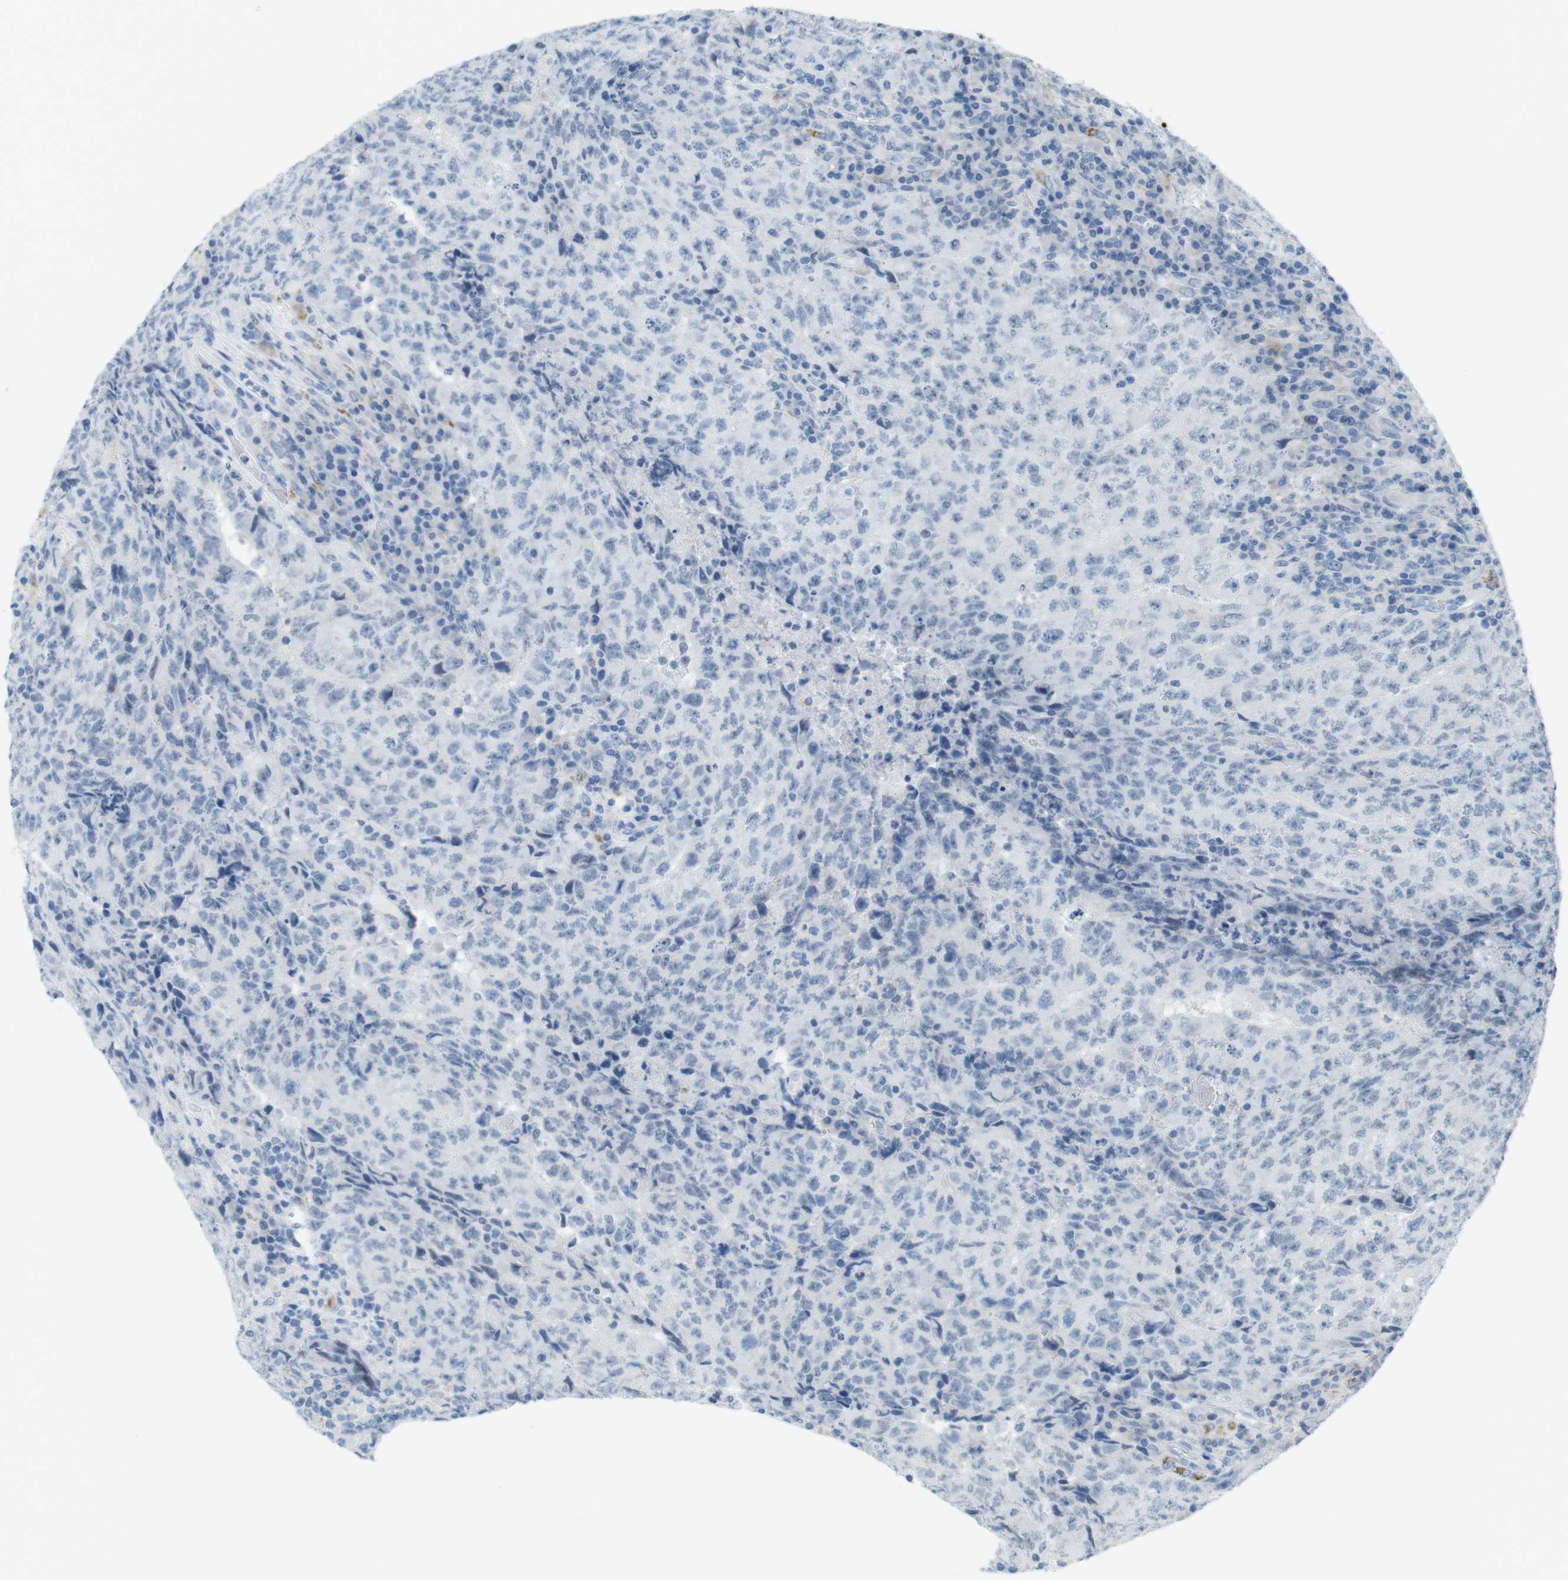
{"staining": {"intensity": "negative", "quantity": "none", "location": "none"}, "tissue": "testis cancer", "cell_type": "Tumor cells", "image_type": "cancer", "snomed": [{"axis": "morphology", "description": "Necrosis, NOS"}, {"axis": "morphology", "description": "Carcinoma, Embryonal, NOS"}, {"axis": "topography", "description": "Testis"}], "caption": "Testis cancer (embryonal carcinoma) was stained to show a protein in brown. There is no significant expression in tumor cells.", "gene": "YIPF1", "patient": {"sex": "male", "age": 19}}